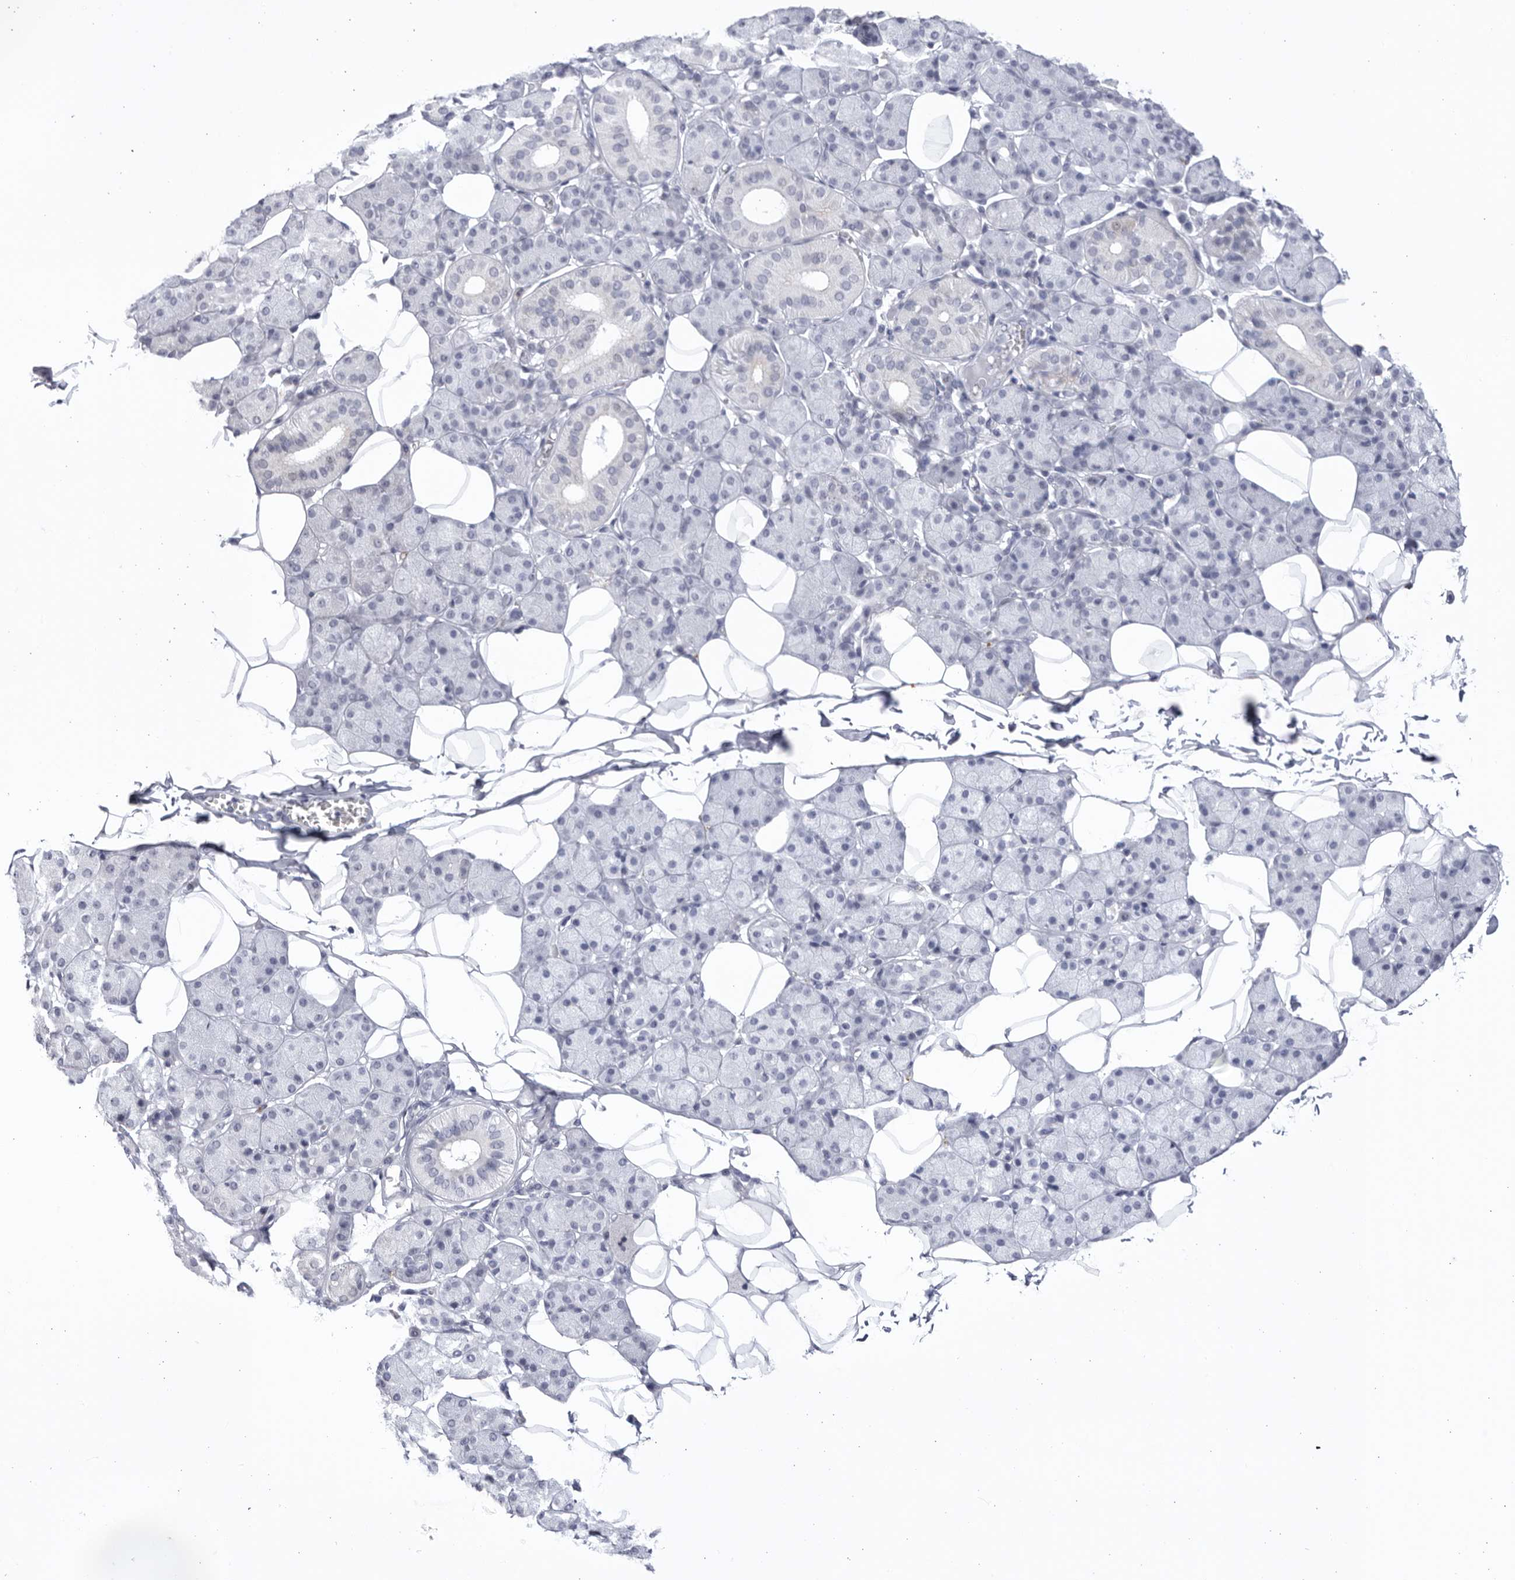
{"staining": {"intensity": "negative", "quantity": "none", "location": "none"}, "tissue": "salivary gland", "cell_type": "Glandular cells", "image_type": "normal", "snomed": [{"axis": "morphology", "description": "Normal tissue, NOS"}, {"axis": "topography", "description": "Salivary gland"}], "caption": "Glandular cells are negative for brown protein staining in unremarkable salivary gland. (DAB immunohistochemistry (IHC) visualized using brightfield microscopy, high magnification).", "gene": "CCDC181", "patient": {"sex": "female", "age": 33}}